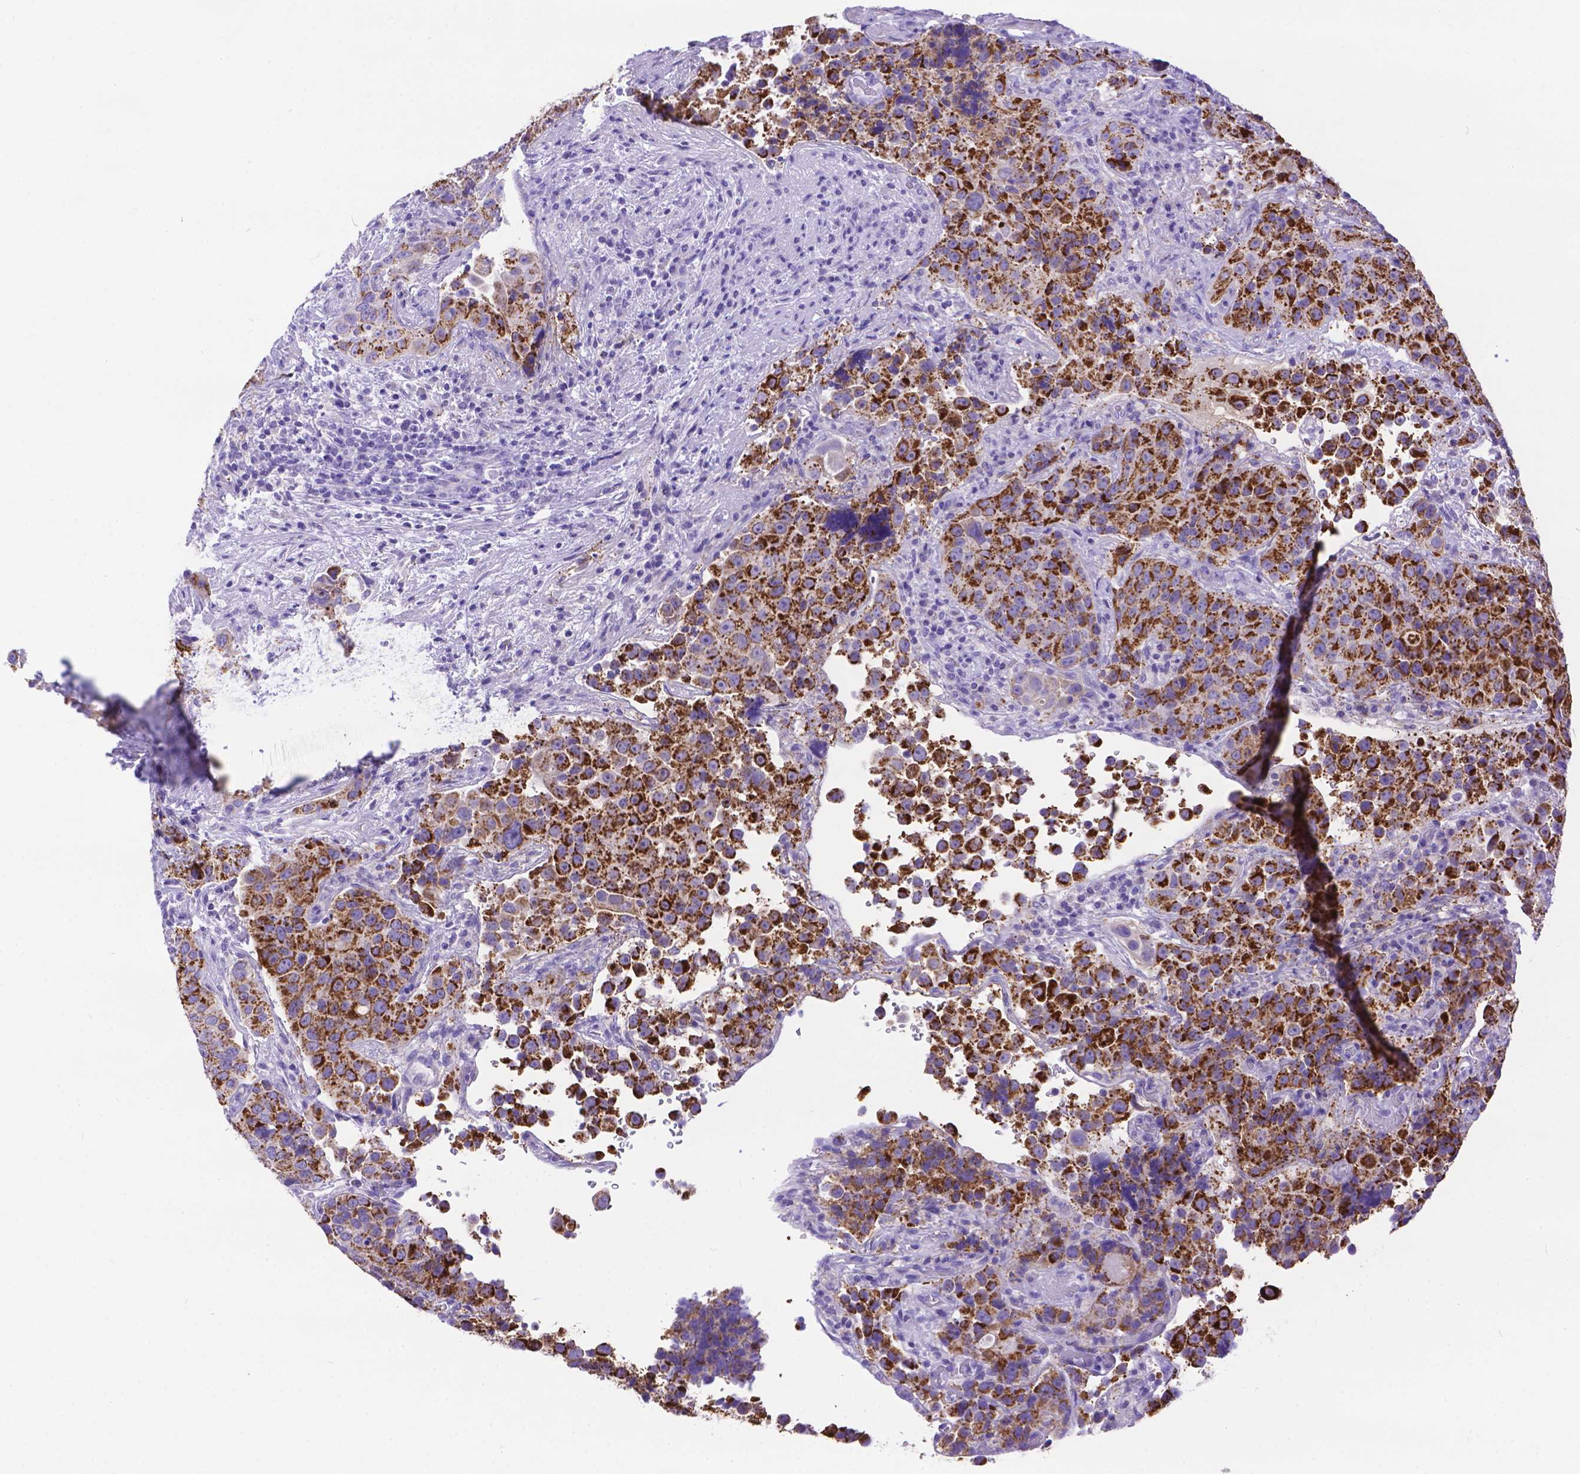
{"staining": {"intensity": "strong", "quantity": ">75%", "location": "cytoplasmic/membranous"}, "tissue": "urothelial cancer", "cell_type": "Tumor cells", "image_type": "cancer", "snomed": [{"axis": "morphology", "description": "Urothelial carcinoma, NOS"}, {"axis": "topography", "description": "Urinary bladder"}], "caption": "High-magnification brightfield microscopy of transitional cell carcinoma stained with DAB (3,3'-diaminobenzidine) (brown) and counterstained with hematoxylin (blue). tumor cells exhibit strong cytoplasmic/membranous positivity is identified in about>75% of cells. (Stains: DAB (3,3'-diaminobenzidine) in brown, nuclei in blue, Microscopy: brightfield microscopy at high magnification).", "gene": "DHRS2", "patient": {"sex": "male", "age": 52}}